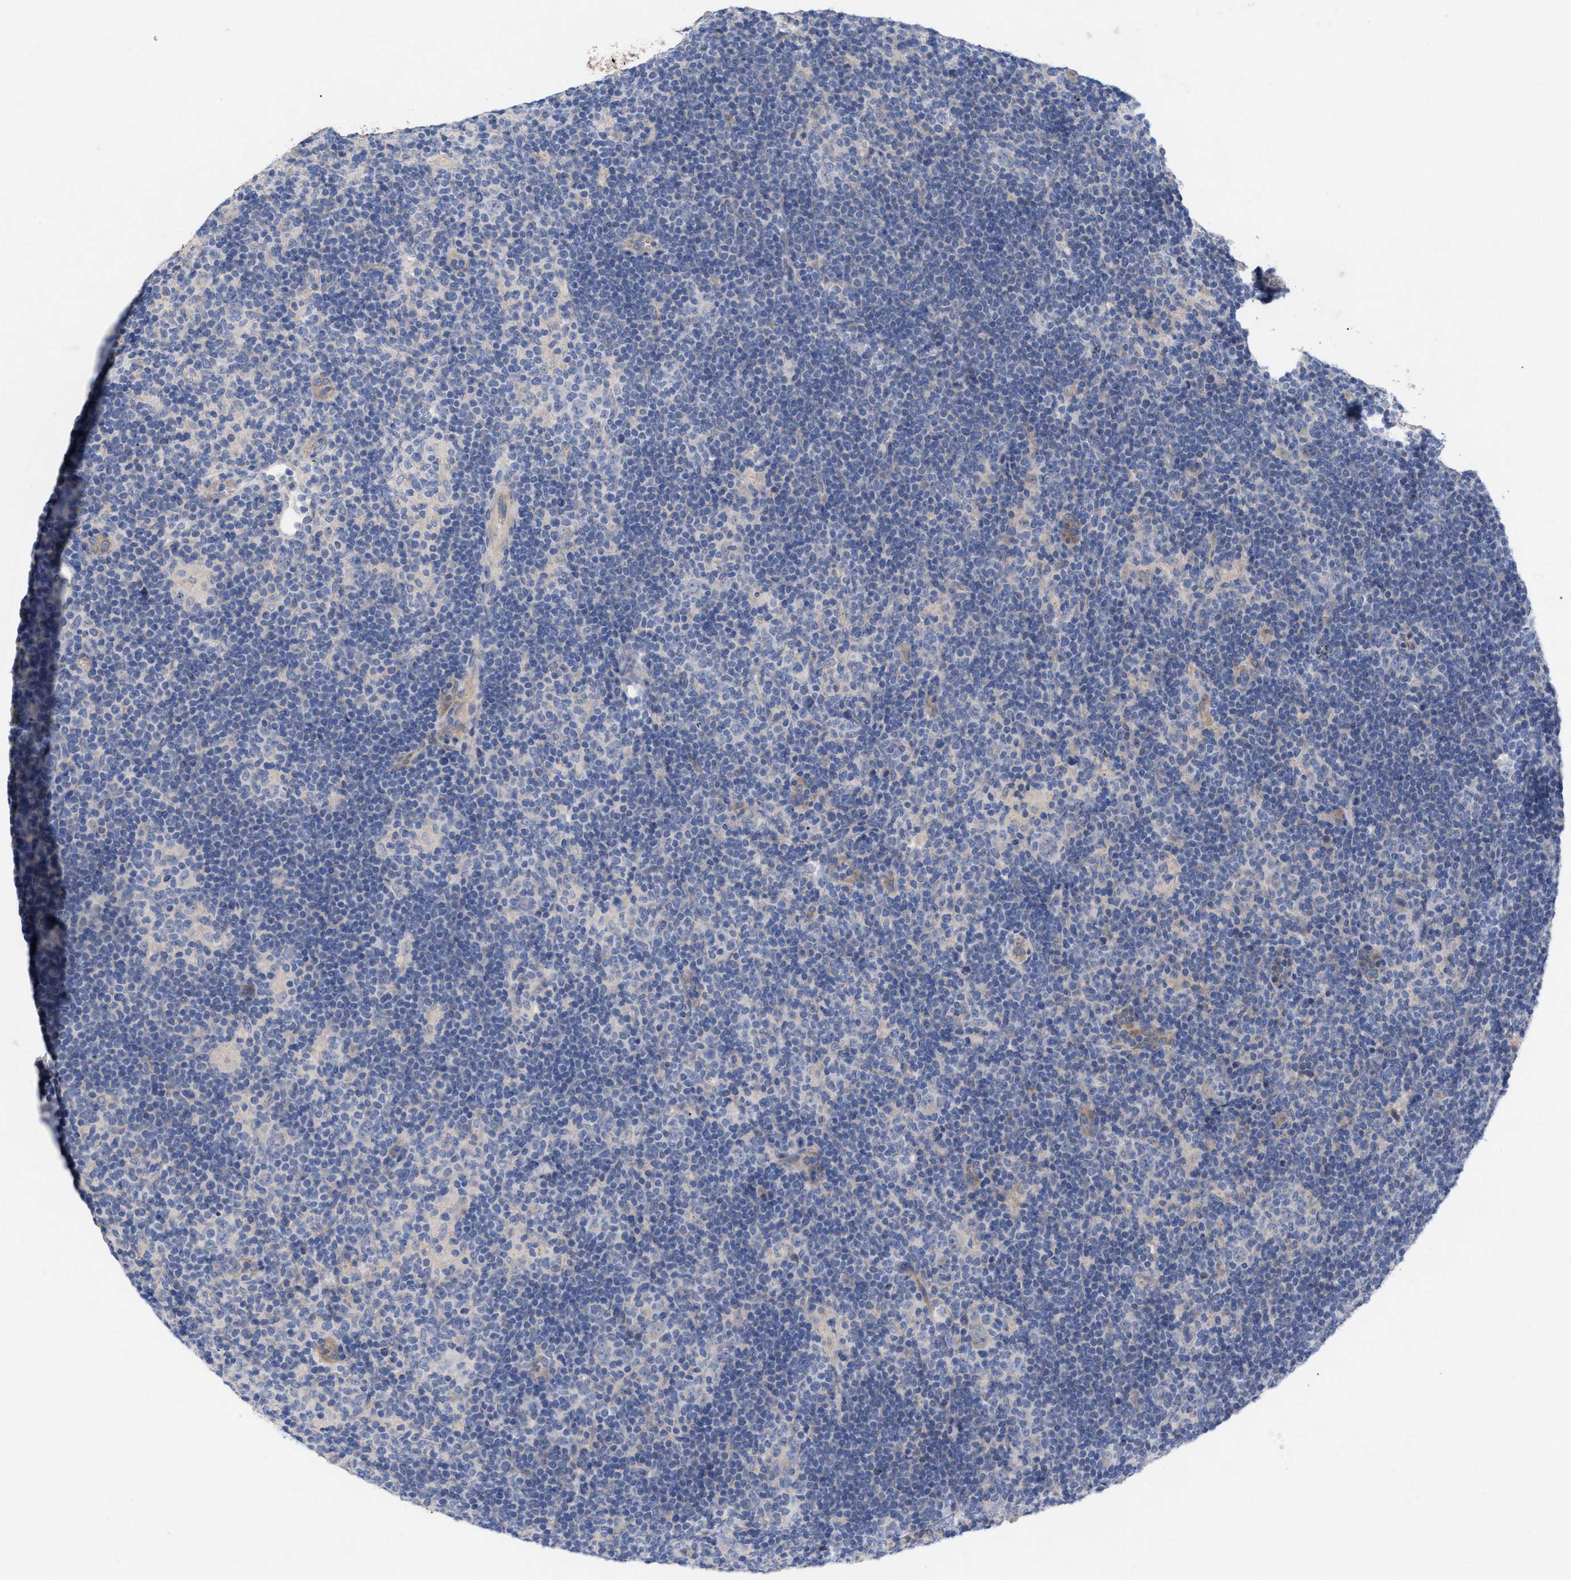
{"staining": {"intensity": "negative", "quantity": "none", "location": "none"}, "tissue": "lymphoma", "cell_type": "Tumor cells", "image_type": "cancer", "snomed": [{"axis": "morphology", "description": "Hodgkin's disease, NOS"}, {"axis": "topography", "description": "Lymph node"}], "caption": "Histopathology image shows no protein positivity in tumor cells of Hodgkin's disease tissue.", "gene": "VIP", "patient": {"sex": "female", "age": 57}}